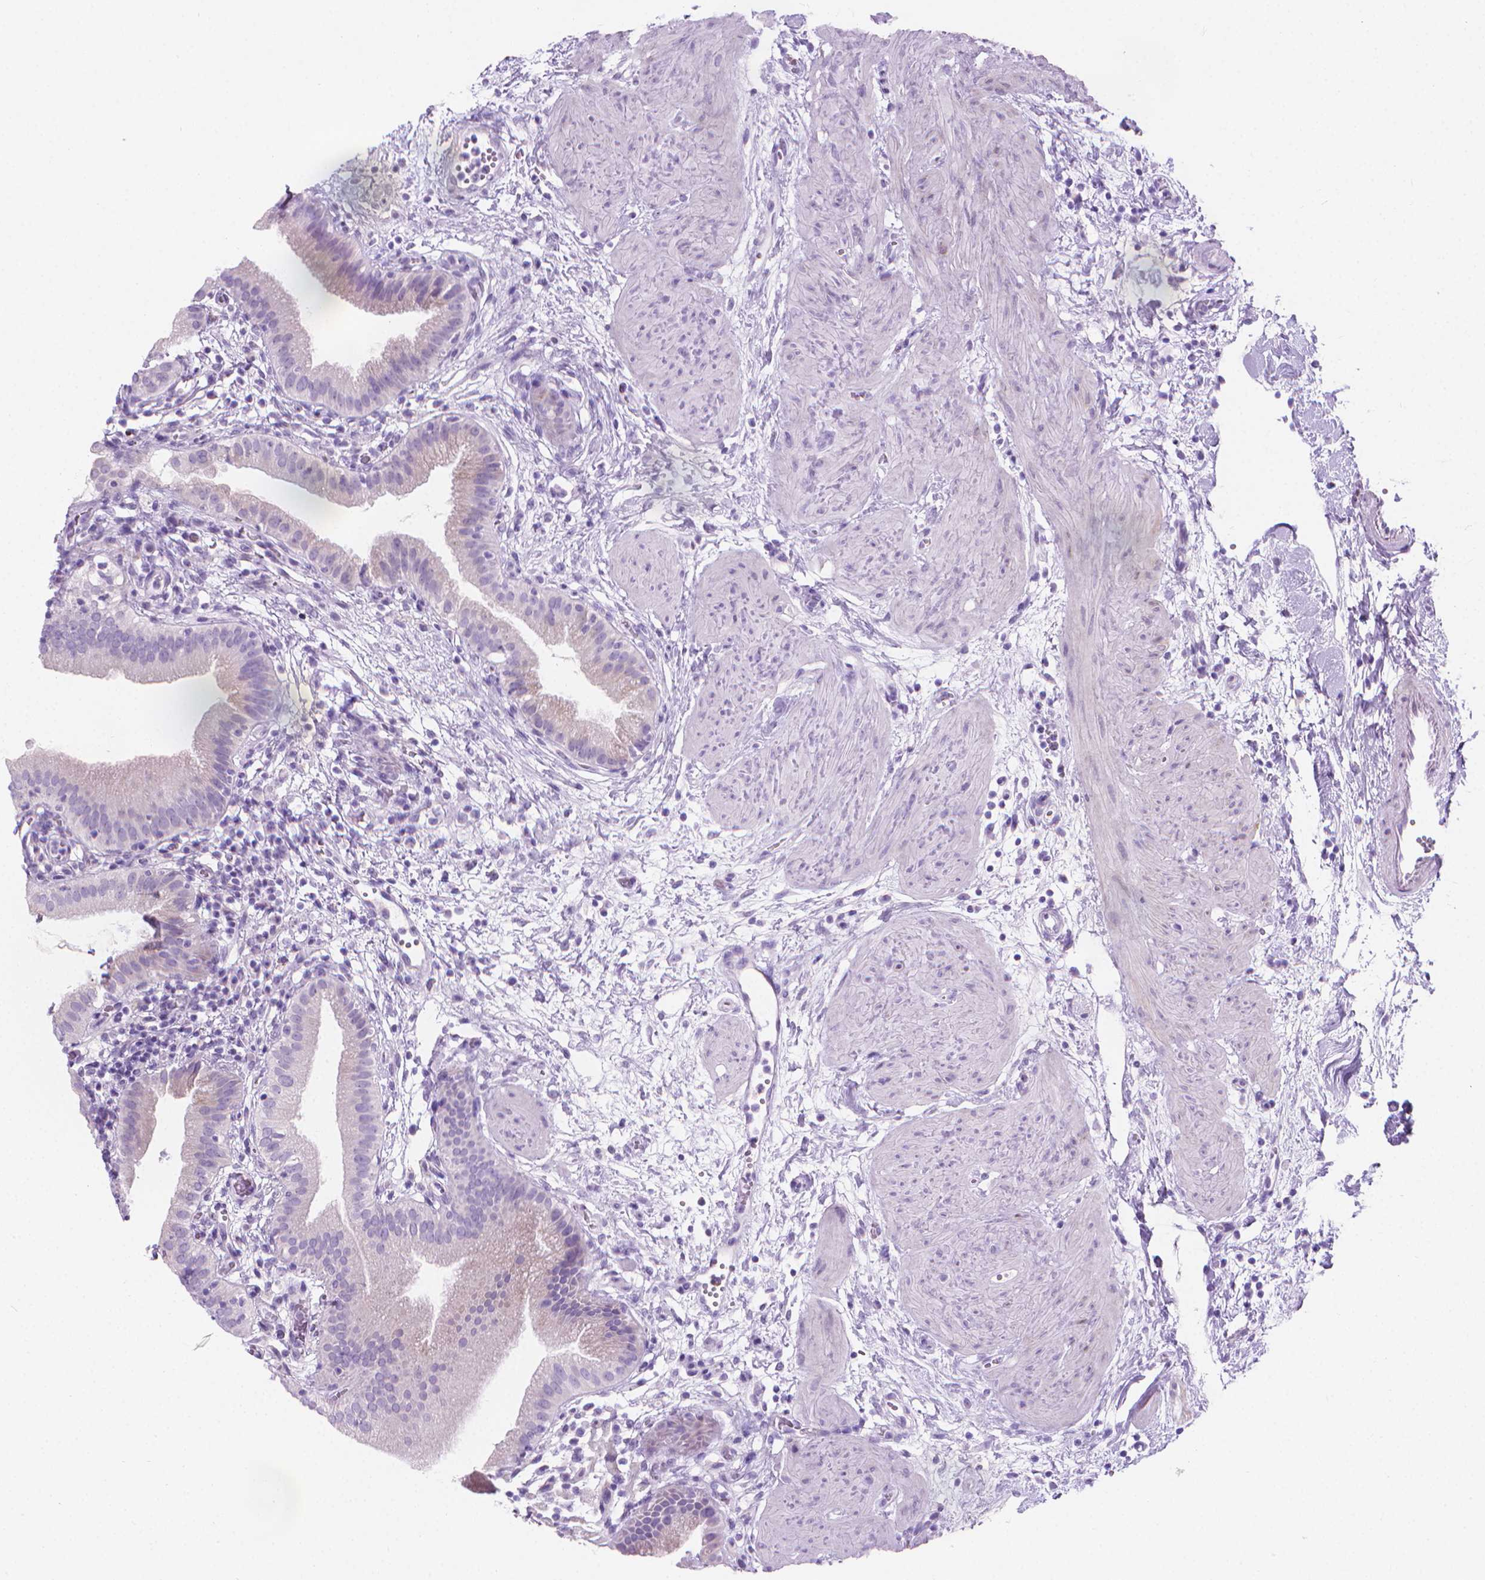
{"staining": {"intensity": "negative", "quantity": "none", "location": "none"}, "tissue": "gallbladder", "cell_type": "Glandular cells", "image_type": "normal", "snomed": [{"axis": "morphology", "description": "Normal tissue, NOS"}, {"axis": "topography", "description": "Gallbladder"}], "caption": "Immunohistochemistry (IHC) micrograph of unremarkable human gallbladder stained for a protein (brown), which exhibits no staining in glandular cells.", "gene": "CFAP52", "patient": {"sex": "female", "age": 65}}